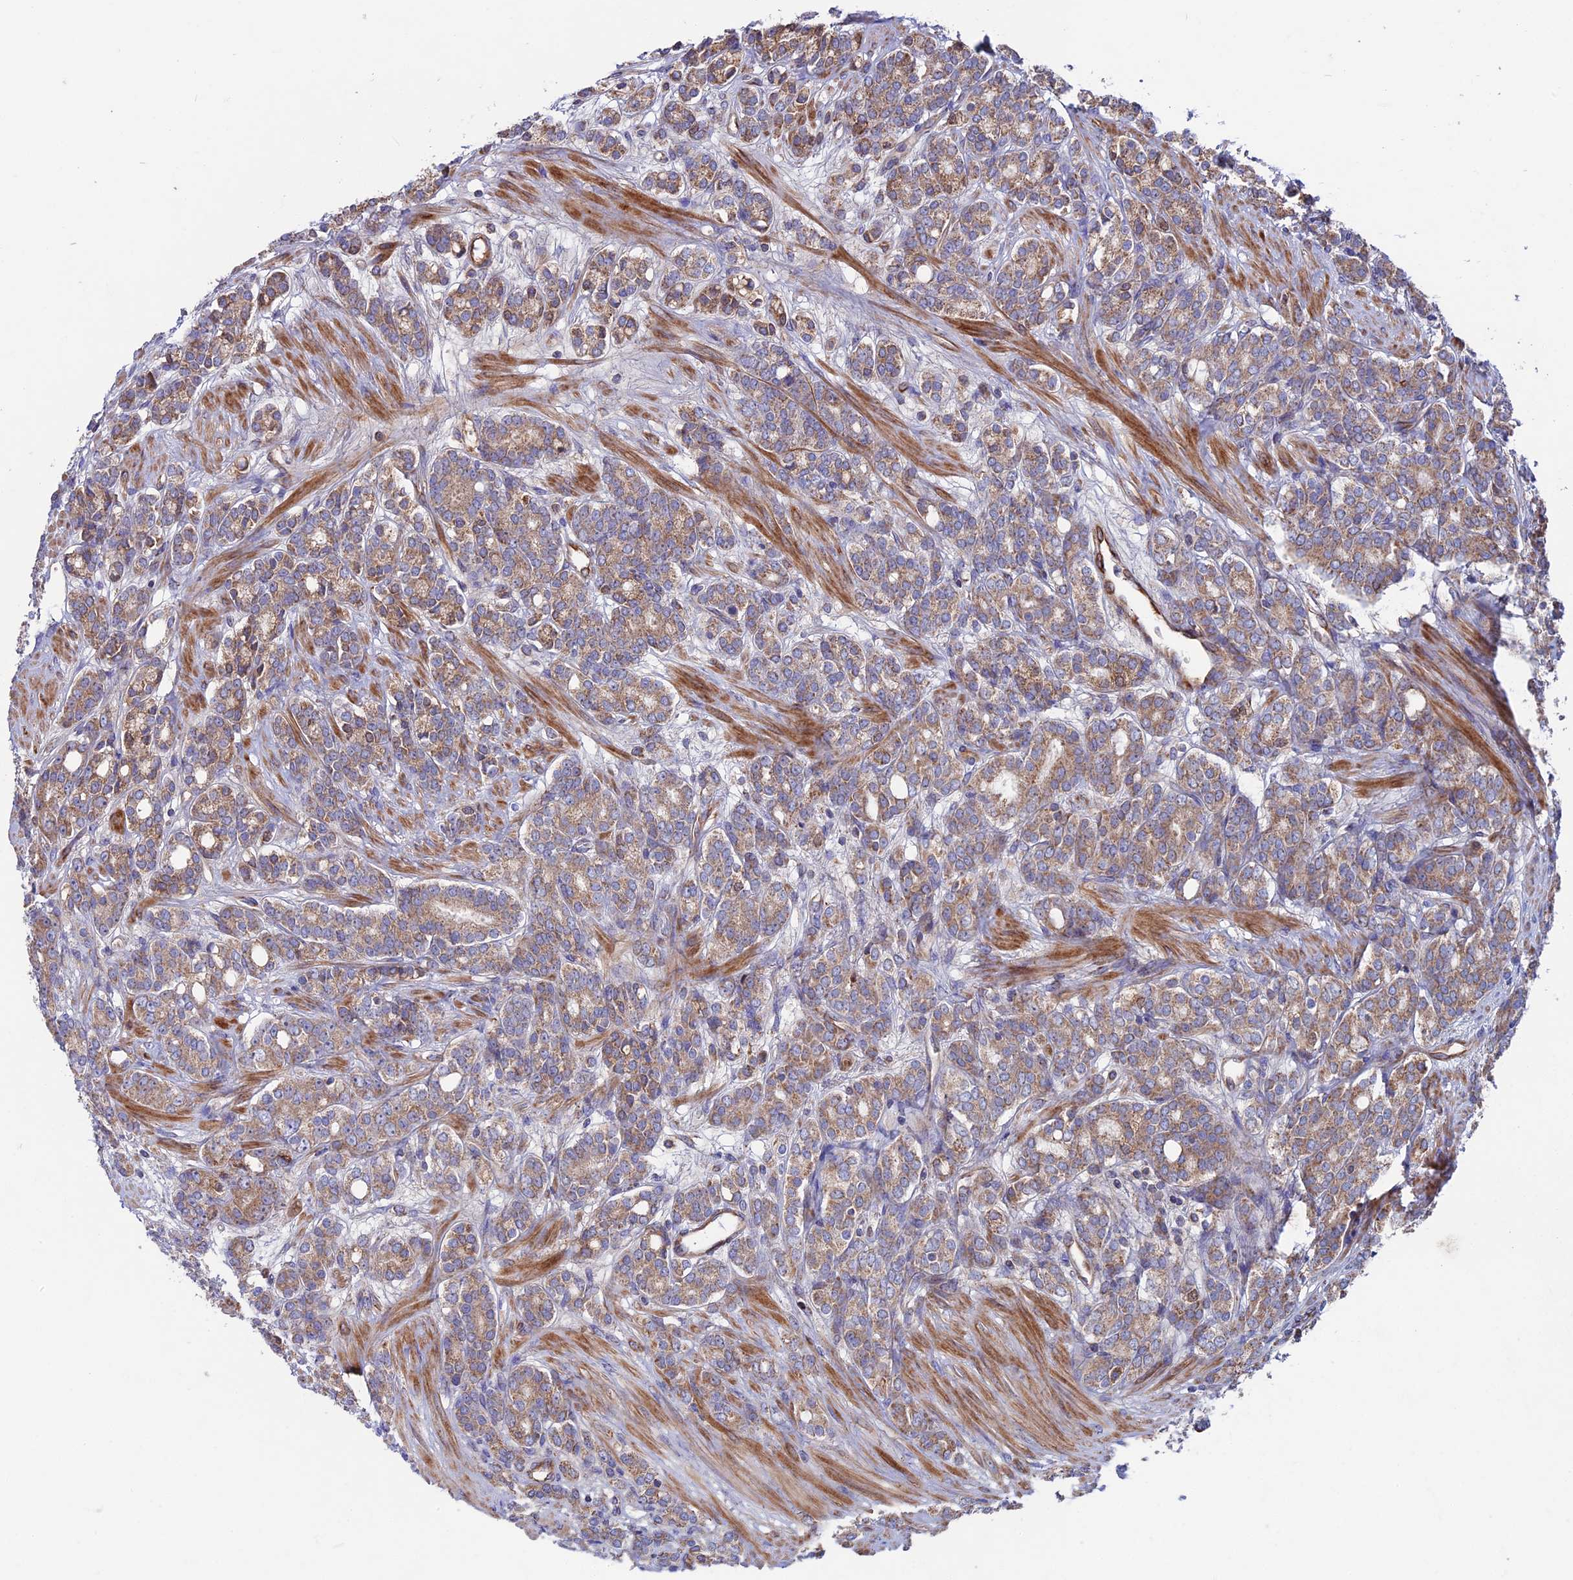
{"staining": {"intensity": "moderate", "quantity": ">75%", "location": "cytoplasmic/membranous"}, "tissue": "prostate cancer", "cell_type": "Tumor cells", "image_type": "cancer", "snomed": [{"axis": "morphology", "description": "Adenocarcinoma, High grade"}, {"axis": "topography", "description": "Prostate"}], "caption": "High-magnification brightfield microscopy of prostate cancer (adenocarcinoma (high-grade)) stained with DAB (3,3'-diaminobenzidine) (brown) and counterstained with hematoxylin (blue). tumor cells exhibit moderate cytoplasmic/membranous expression is identified in approximately>75% of cells.", "gene": "SLC15A5", "patient": {"sex": "male", "age": 62}}